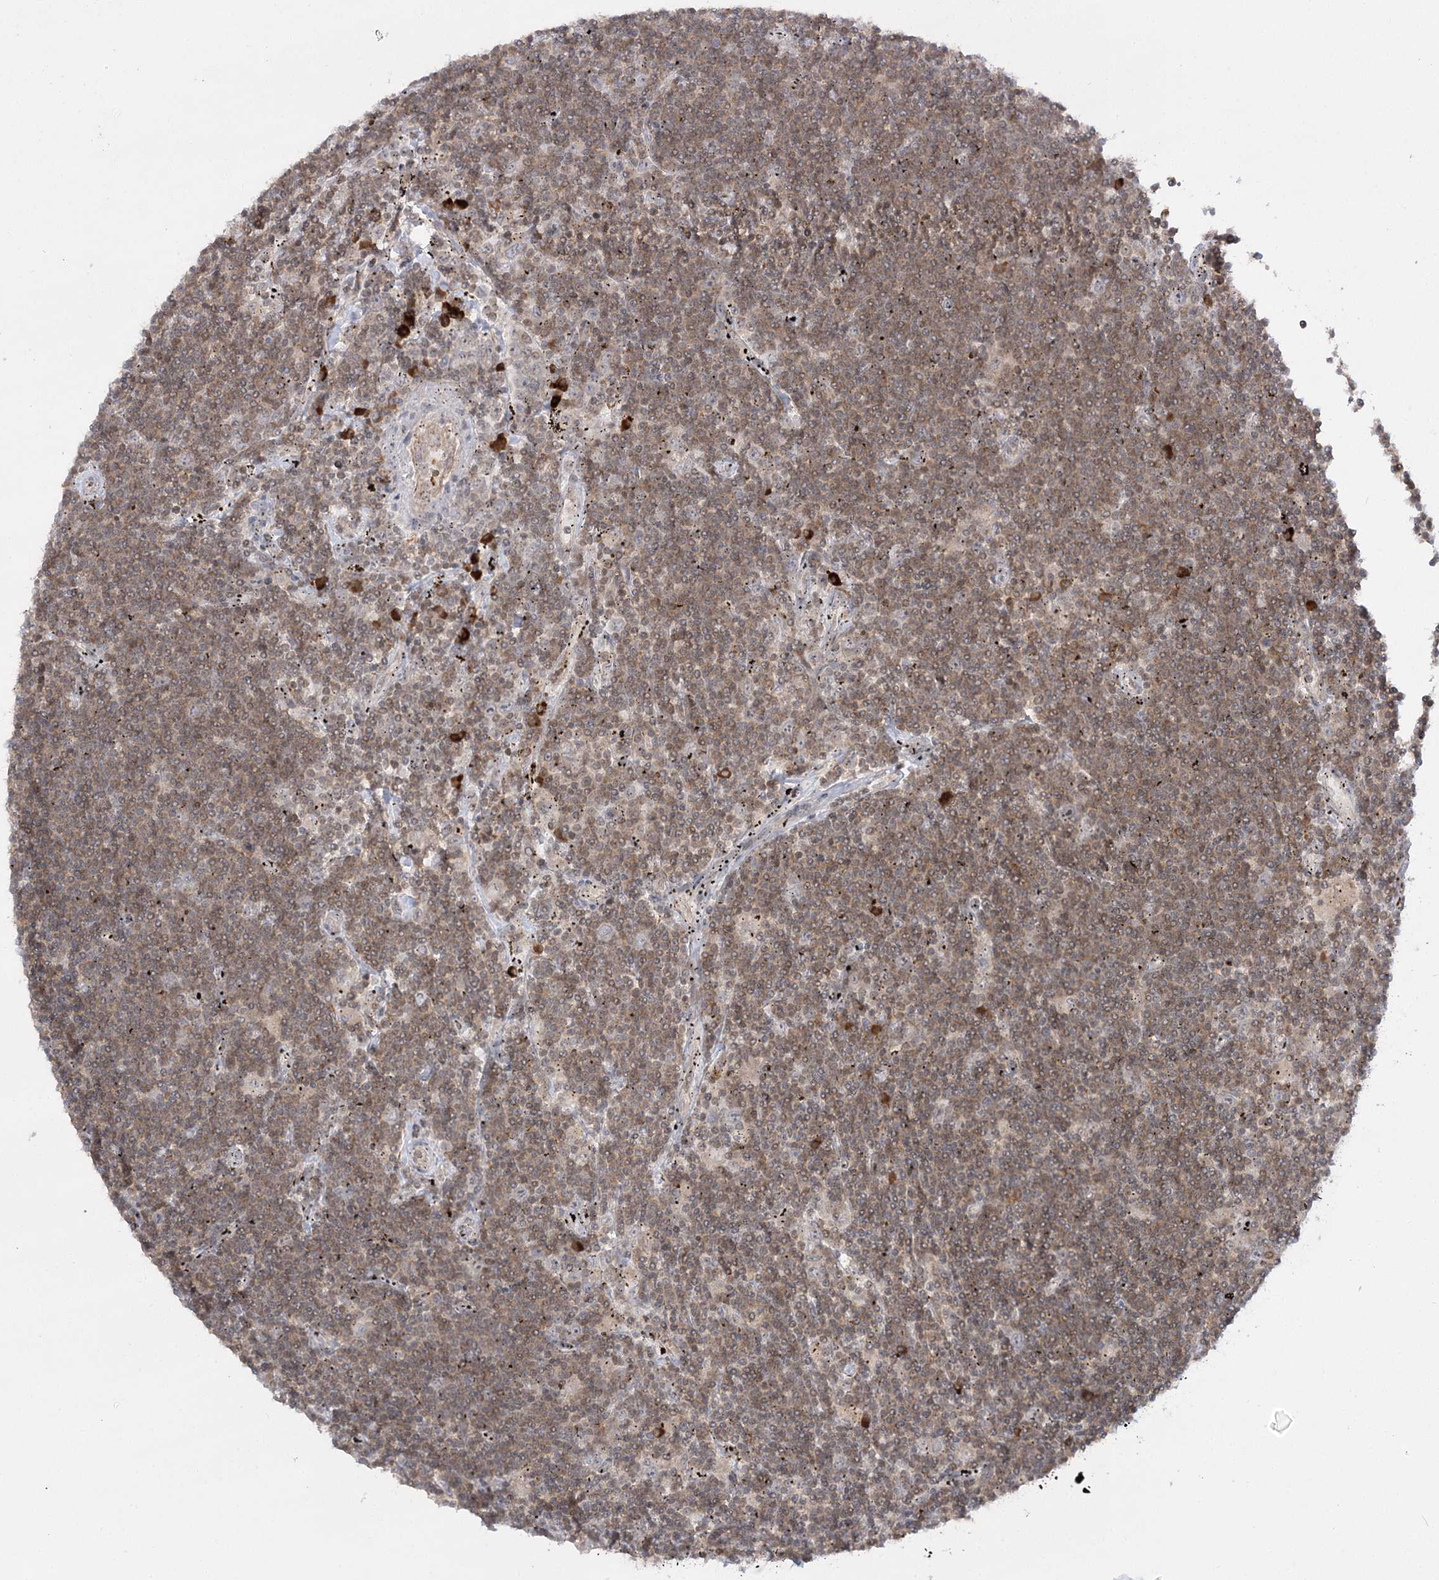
{"staining": {"intensity": "moderate", "quantity": ">75%", "location": "cytoplasmic/membranous"}, "tissue": "lymphoma", "cell_type": "Tumor cells", "image_type": "cancer", "snomed": [{"axis": "morphology", "description": "Malignant lymphoma, non-Hodgkin's type, Low grade"}, {"axis": "topography", "description": "Spleen"}], "caption": "IHC staining of lymphoma, which reveals medium levels of moderate cytoplasmic/membranous staining in approximately >75% of tumor cells indicating moderate cytoplasmic/membranous protein expression. The staining was performed using DAB (3,3'-diaminobenzidine) (brown) for protein detection and nuclei were counterstained in hematoxylin (blue).", "gene": "SYTL1", "patient": {"sex": "male", "age": 76}}